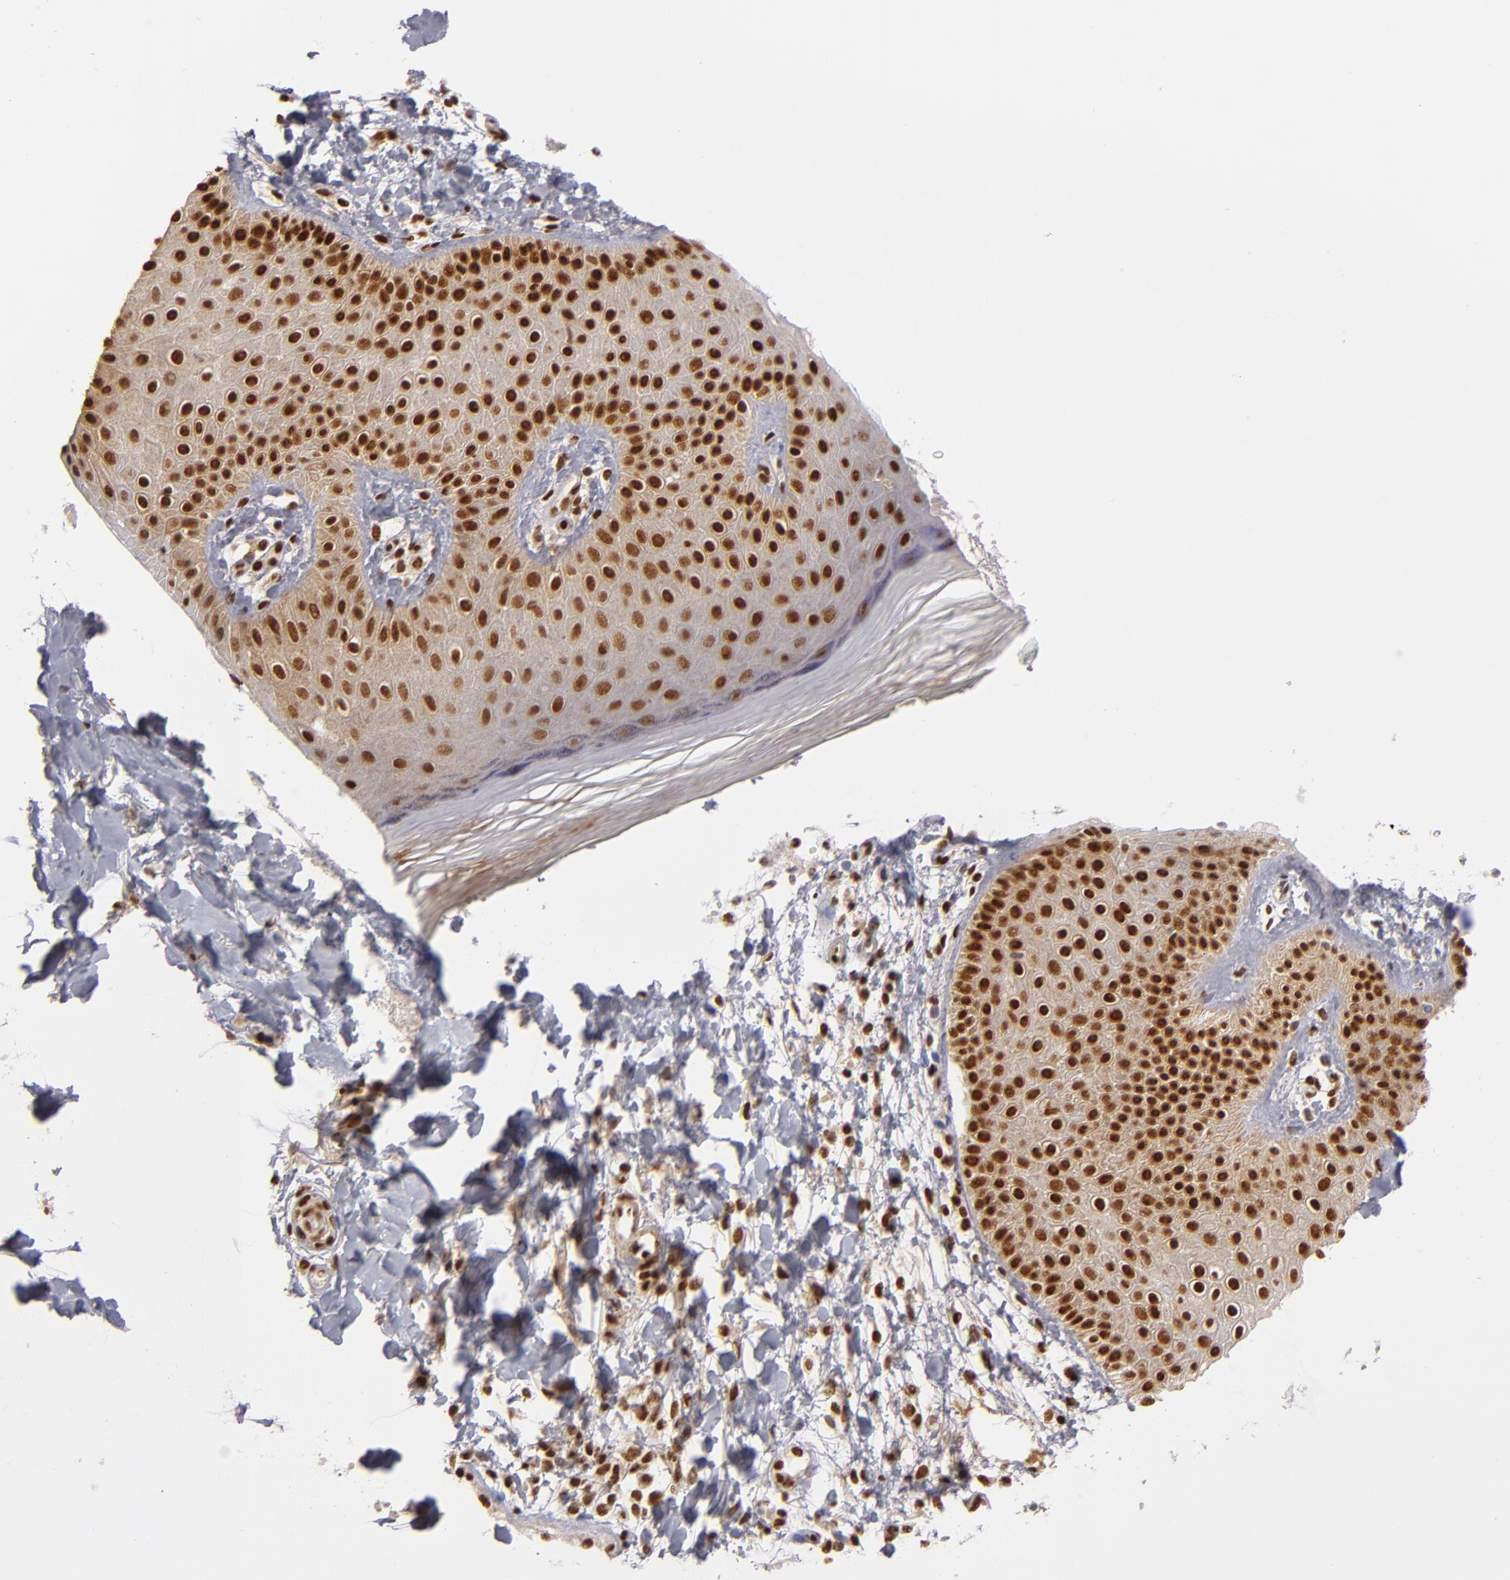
{"staining": {"intensity": "strong", "quantity": ">75%", "location": "cytoplasmic/membranous,nuclear"}, "tissue": "skin", "cell_type": "Epidermal cells", "image_type": "normal", "snomed": [{"axis": "morphology", "description": "Normal tissue, NOS"}, {"axis": "morphology", "description": "Inflammation, NOS"}, {"axis": "topography", "description": "Soft tissue"}, {"axis": "topography", "description": "Anal"}], "caption": "The micrograph shows immunohistochemical staining of normal skin. There is strong cytoplasmic/membranous,nuclear staining is identified in approximately >75% of epidermal cells.", "gene": "ZNF234", "patient": {"sex": "female", "age": 15}}